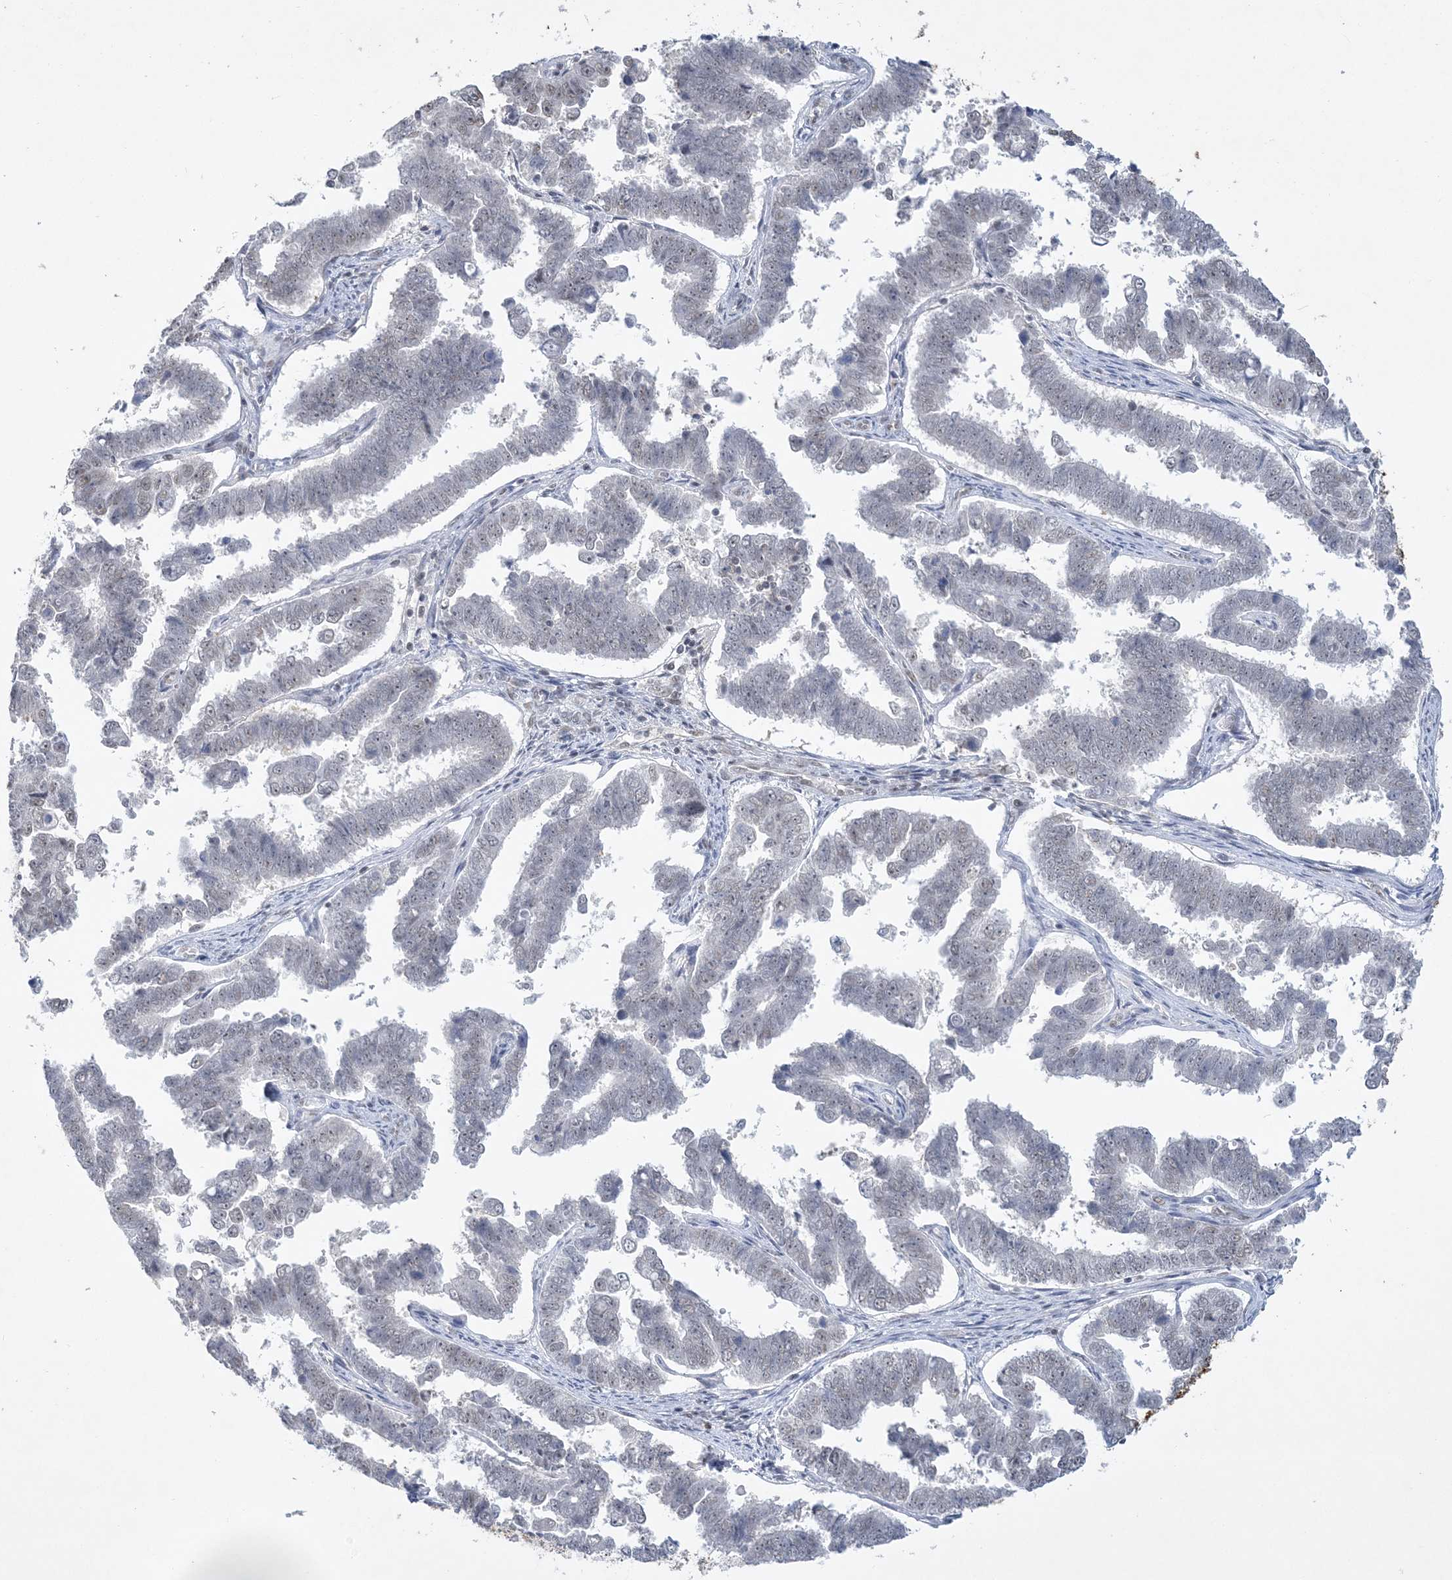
{"staining": {"intensity": "weak", "quantity": "25%-75%", "location": "nuclear"}, "tissue": "endometrial cancer", "cell_type": "Tumor cells", "image_type": "cancer", "snomed": [{"axis": "morphology", "description": "Adenocarcinoma, NOS"}, {"axis": "topography", "description": "Endometrium"}], "caption": "A micrograph showing weak nuclear positivity in about 25%-75% of tumor cells in adenocarcinoma (endometrial), as visualized by brown immunohistochemical staining.", "gene": "KMT2D", "patient": {"sex": "female", "age": 75}}